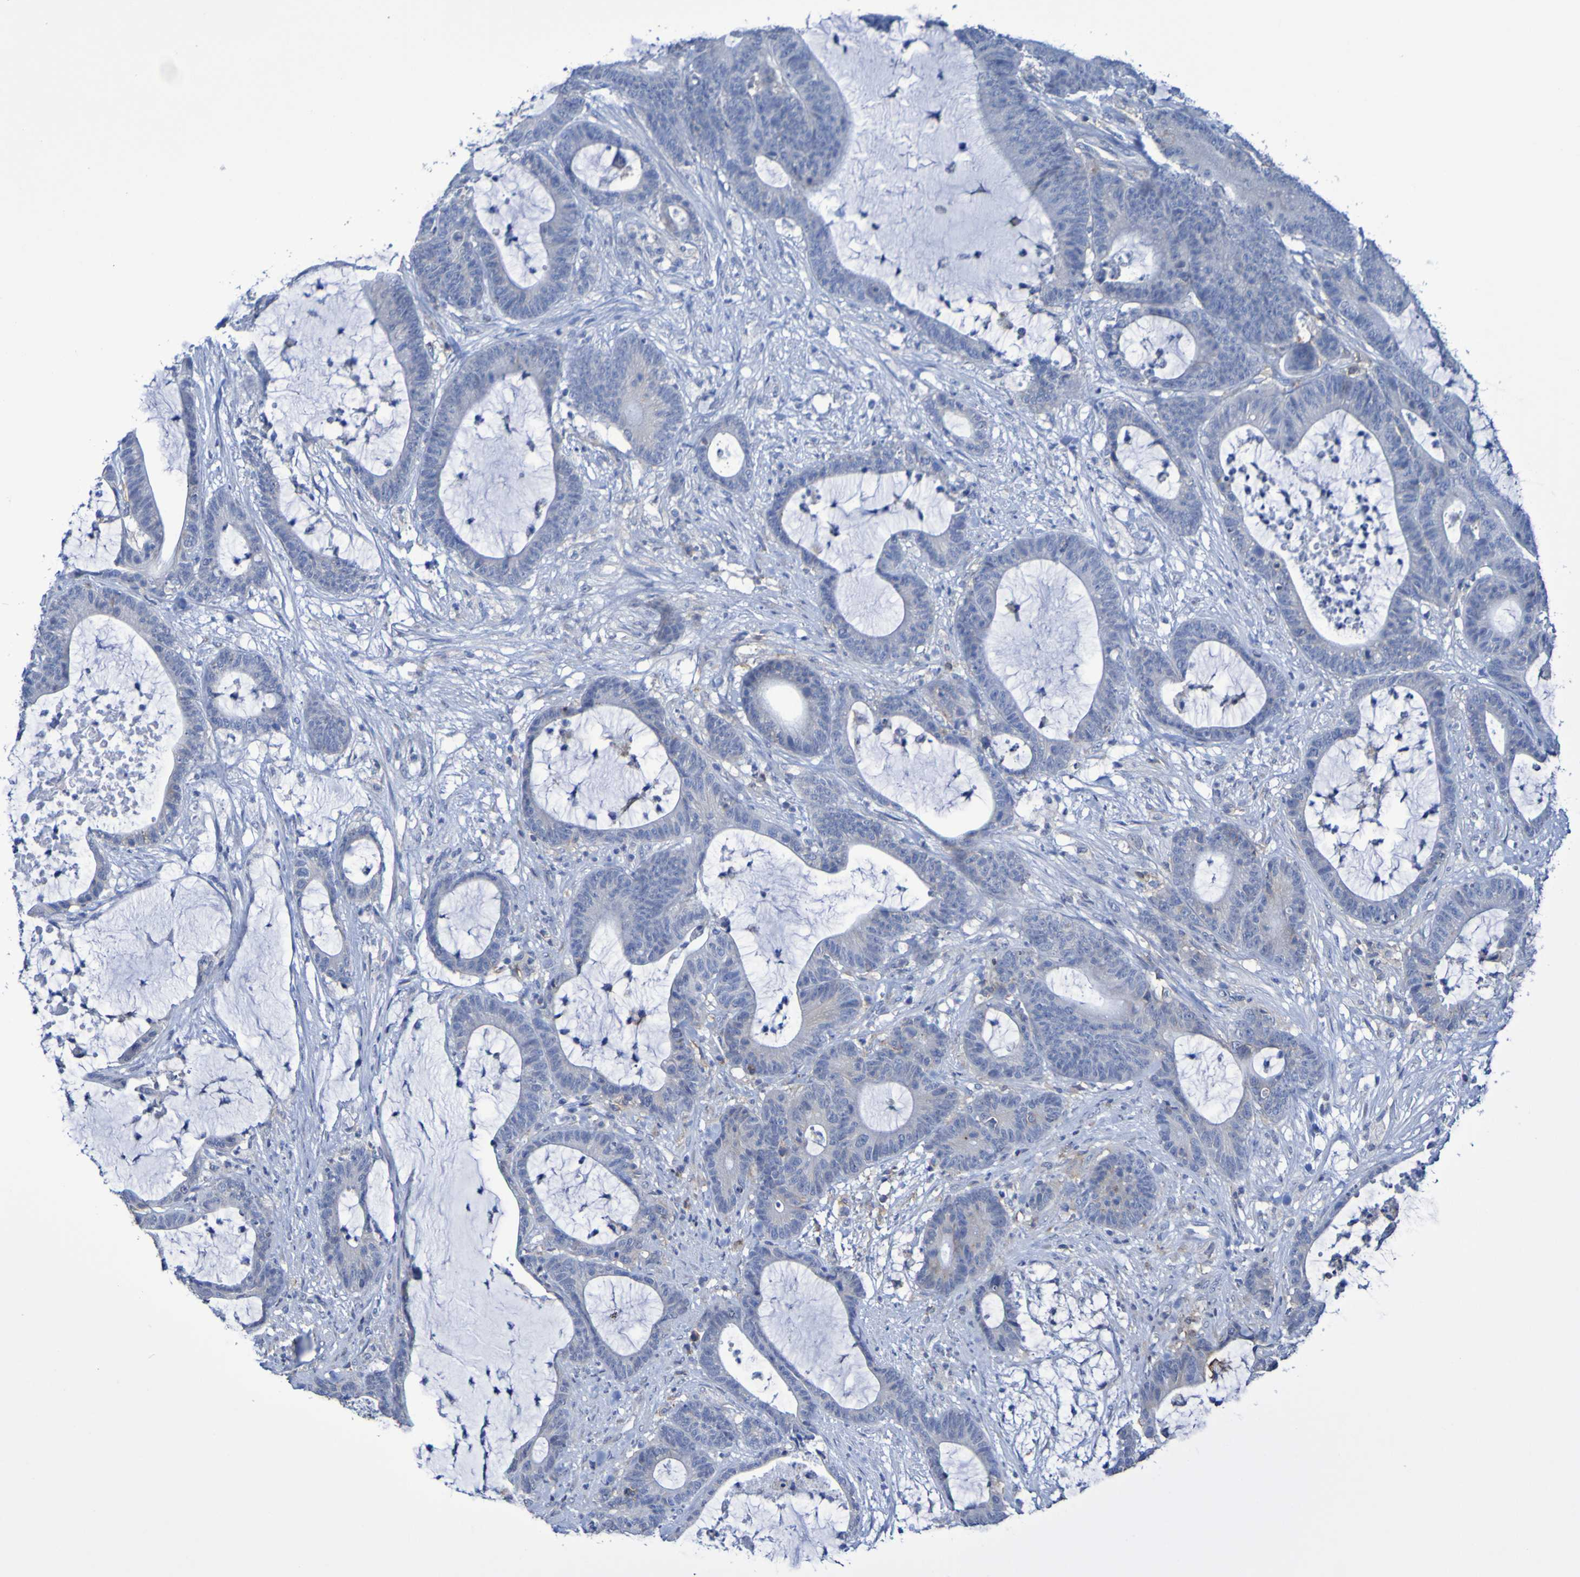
{"staining": {"intensity": "weak", "quantity": "<25%", "location": "cytoplasmic/membranous"}, "tissue": "colorectal cancer", "cell_type": "Tumor cells", "image_type": "cancer", "snomed": [{"axis": "morphology", "description": "Adenocarcinoma, NOS"}, {"axis": "topography", "description": "Colon"}], "caption": "DAB immunohistochemical staining of adenocarcinoma (colorectal) displays no significant staining in tumor cells. (Brightfield microscopy of DAB (3,3'-diaminobenzidine) IHC at high magnification).", "gene": "SLC3A2", "patient": {"sex": "female", "age": 84}}